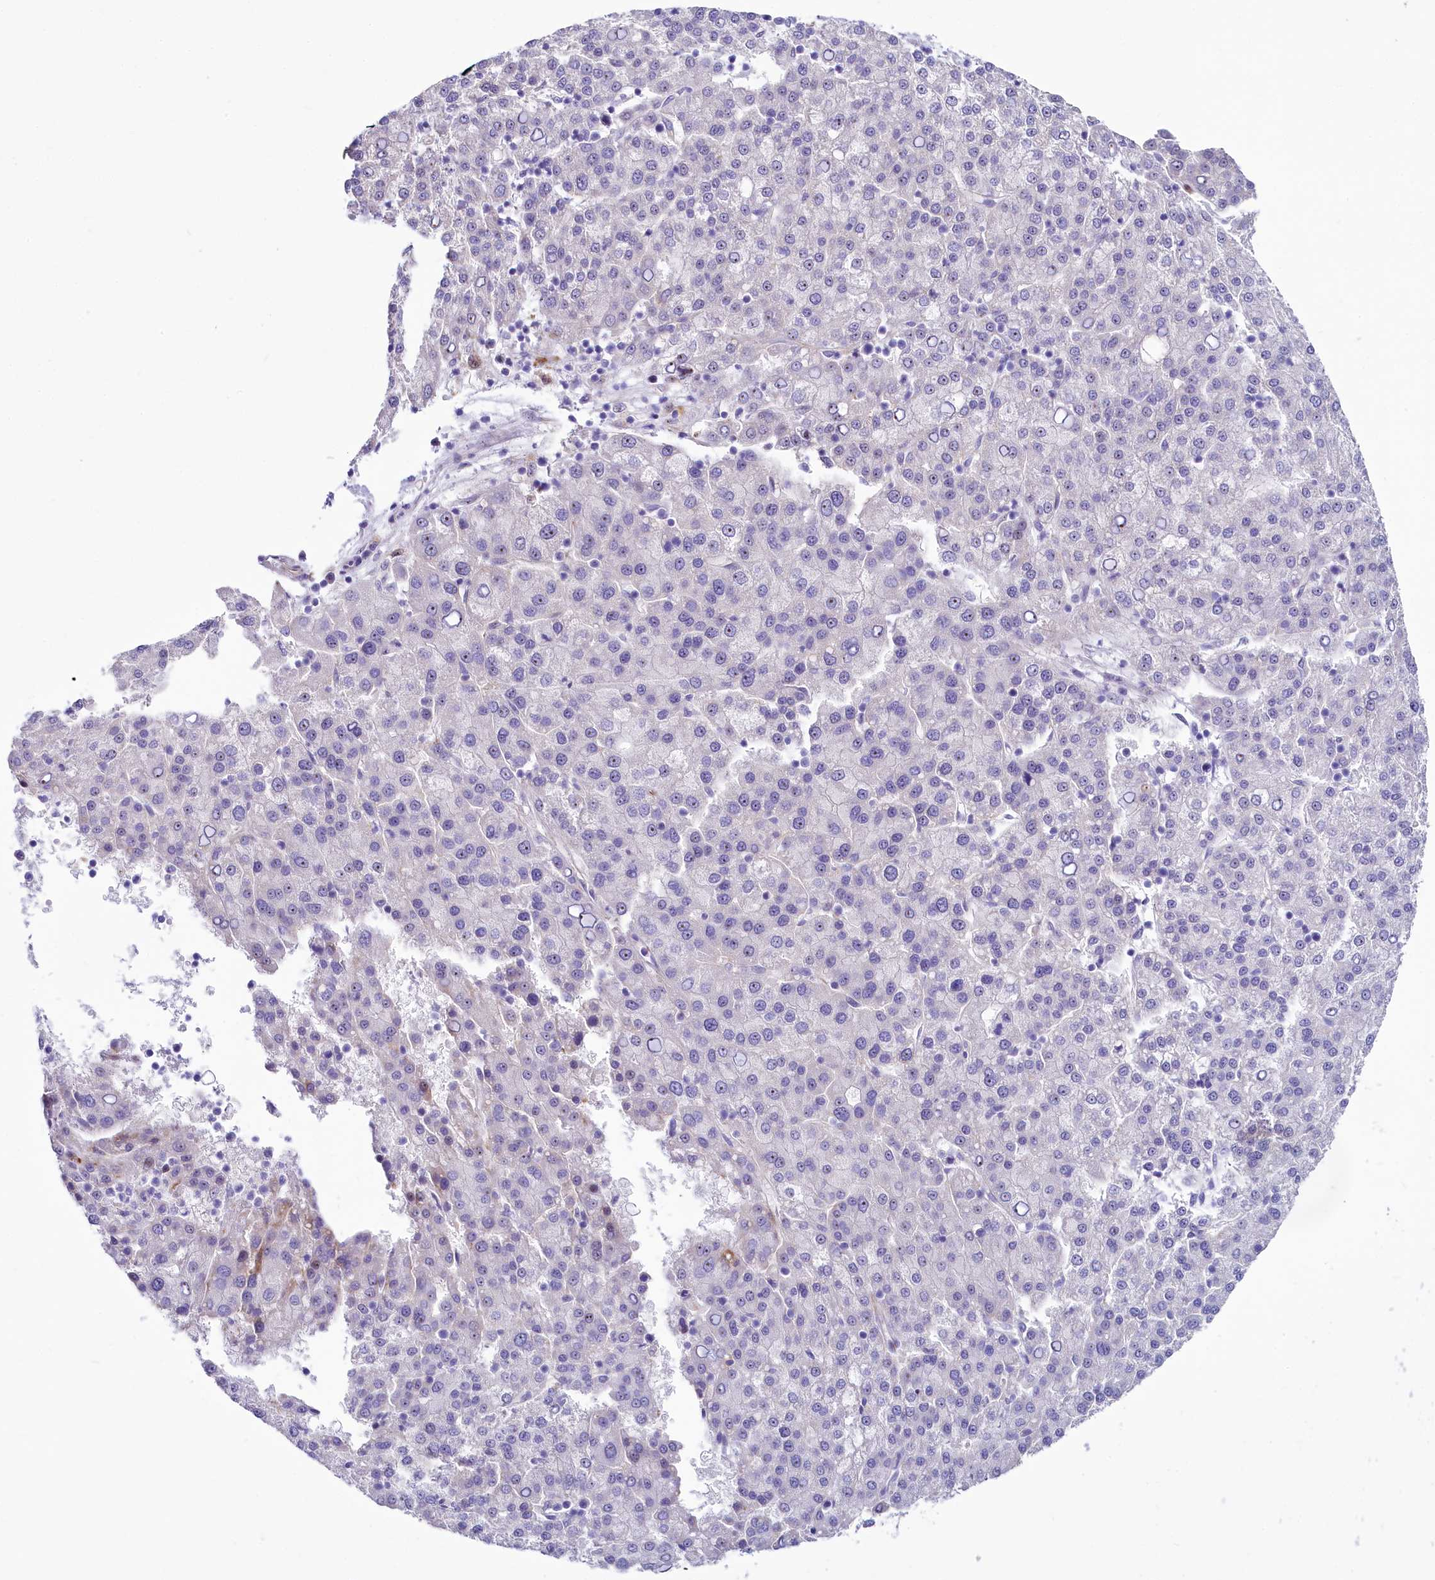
{"staining": {"intensity": "moderate", "quantity": "<25%", "location": "nuclear"}, "tissue": "liver cancer", "cell_type": "Tumor cells", "image_type": "cancer", "snomed": [{"axis": "morphology", "description": "Carcinoma, Hepatocellular, NOS"}, {"axis": "topography", "description": "Liver"}], "caption": "DAB immunohistochemical staining of liver cancer (hepatocellular carcinoma) shows moderate nuclear protein positivity in approximately <25% of tumor cells.", "gene": "SH3TC2", "patient": {"sex": "female", "age": 58}}